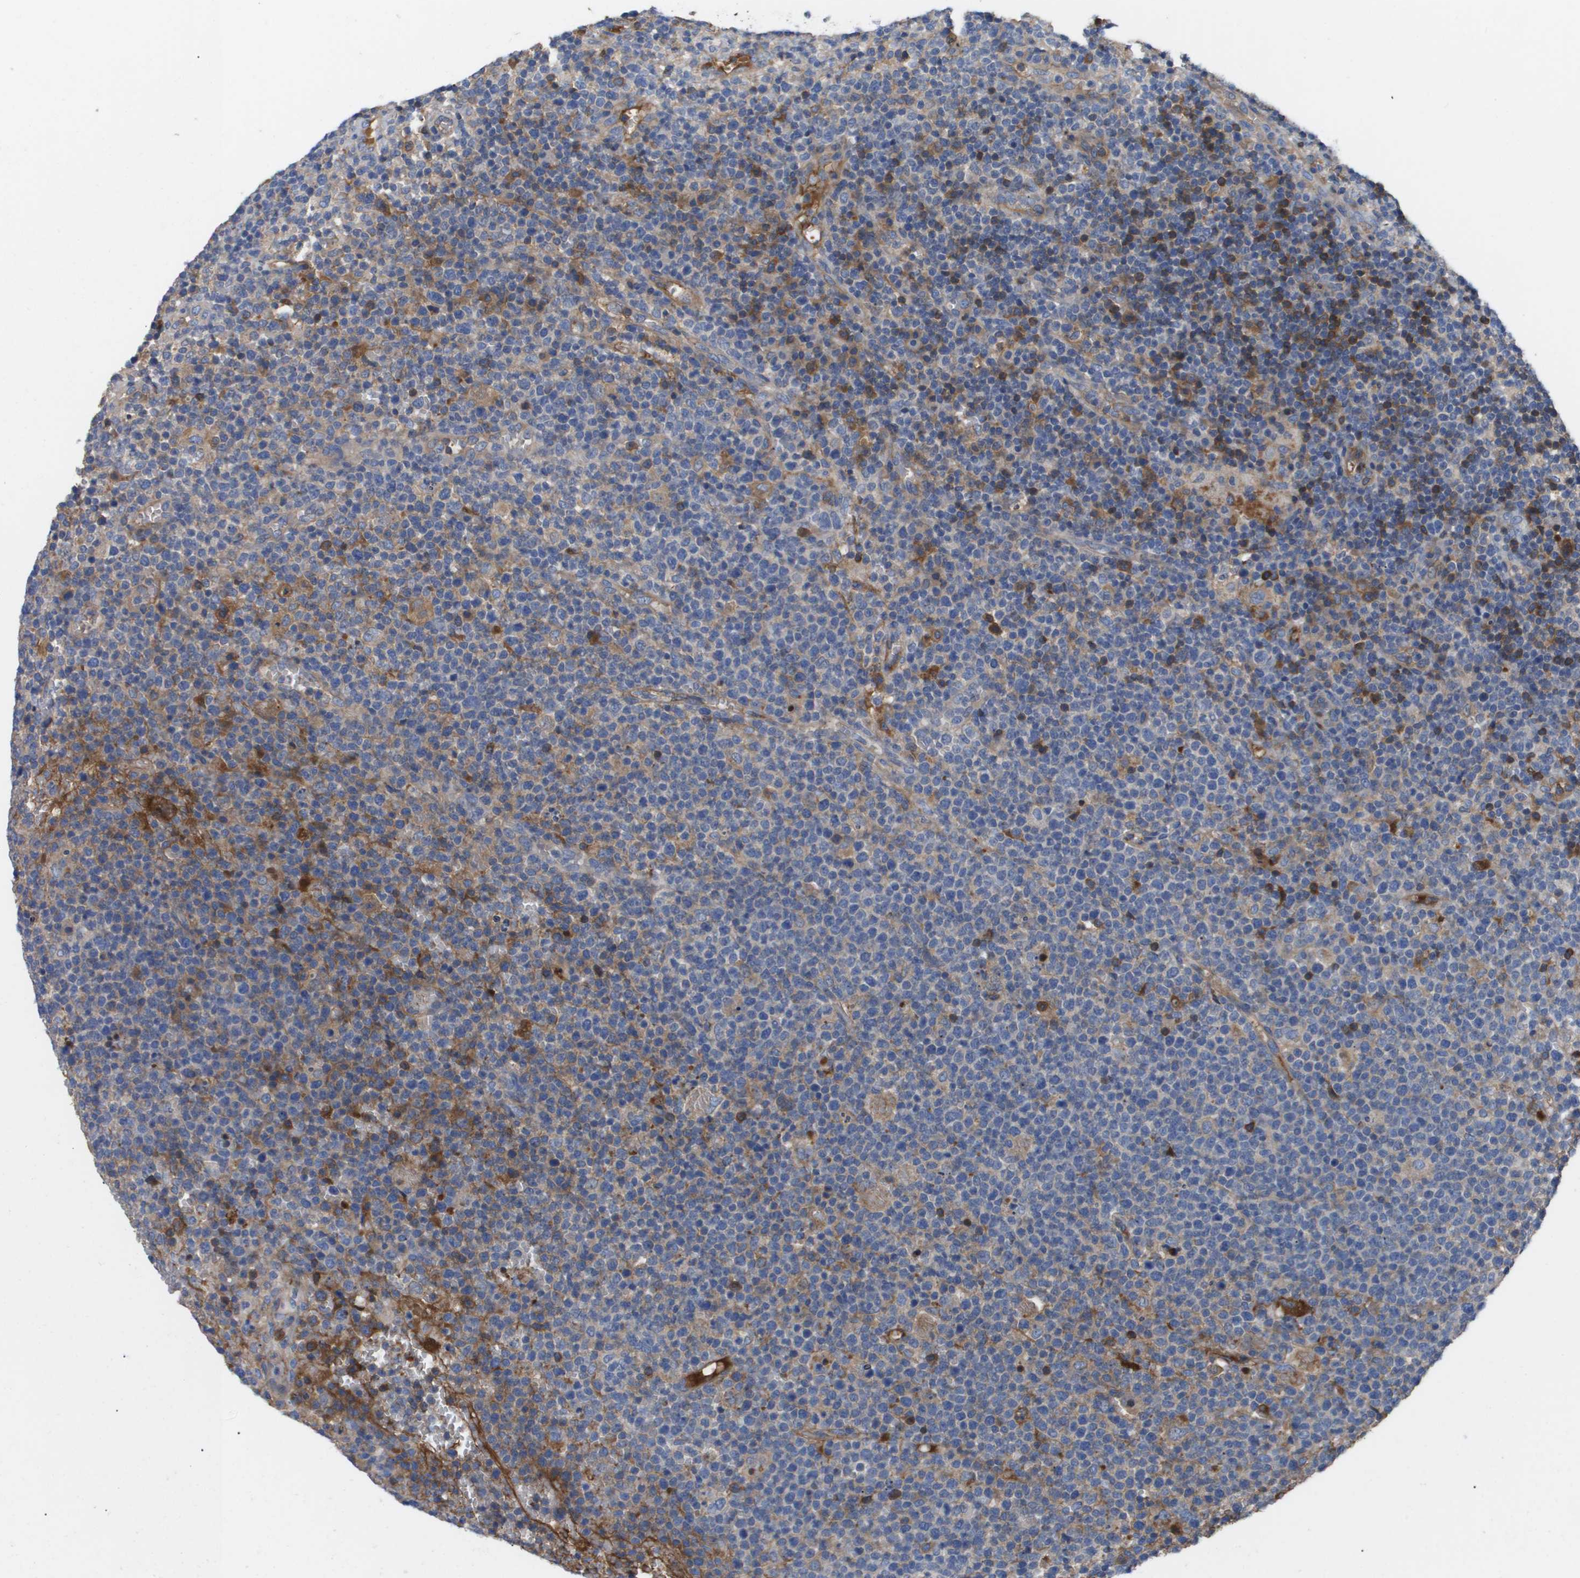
{"staining": {"intensity": "moderate", "quantity": "25%-75%", "location": "cytoplasmic/membranous"}, "tissue": "lymphoma", "cell_type": "Tumor cells", "image_type": "cancer", "snomed": [{"axis": "morphology", "description": "Malignant lymphoma, non-Hodgkin's type, High grade"}, {"axis": "topography", "description": "Lymph node"}], "caption": "Malignant lymphoma, non-Hodgkin's type (high-grade) was stained to show a protein in brown. There is medium levels of moderate cytoplasmic/membranous staining in about 25%-75% of tumor cells. (brown staining indicates protein expression, while blue staining denotes nuclei).", "gene": "SERPINA6", "patient": {"sex": "male", "age": 61}}